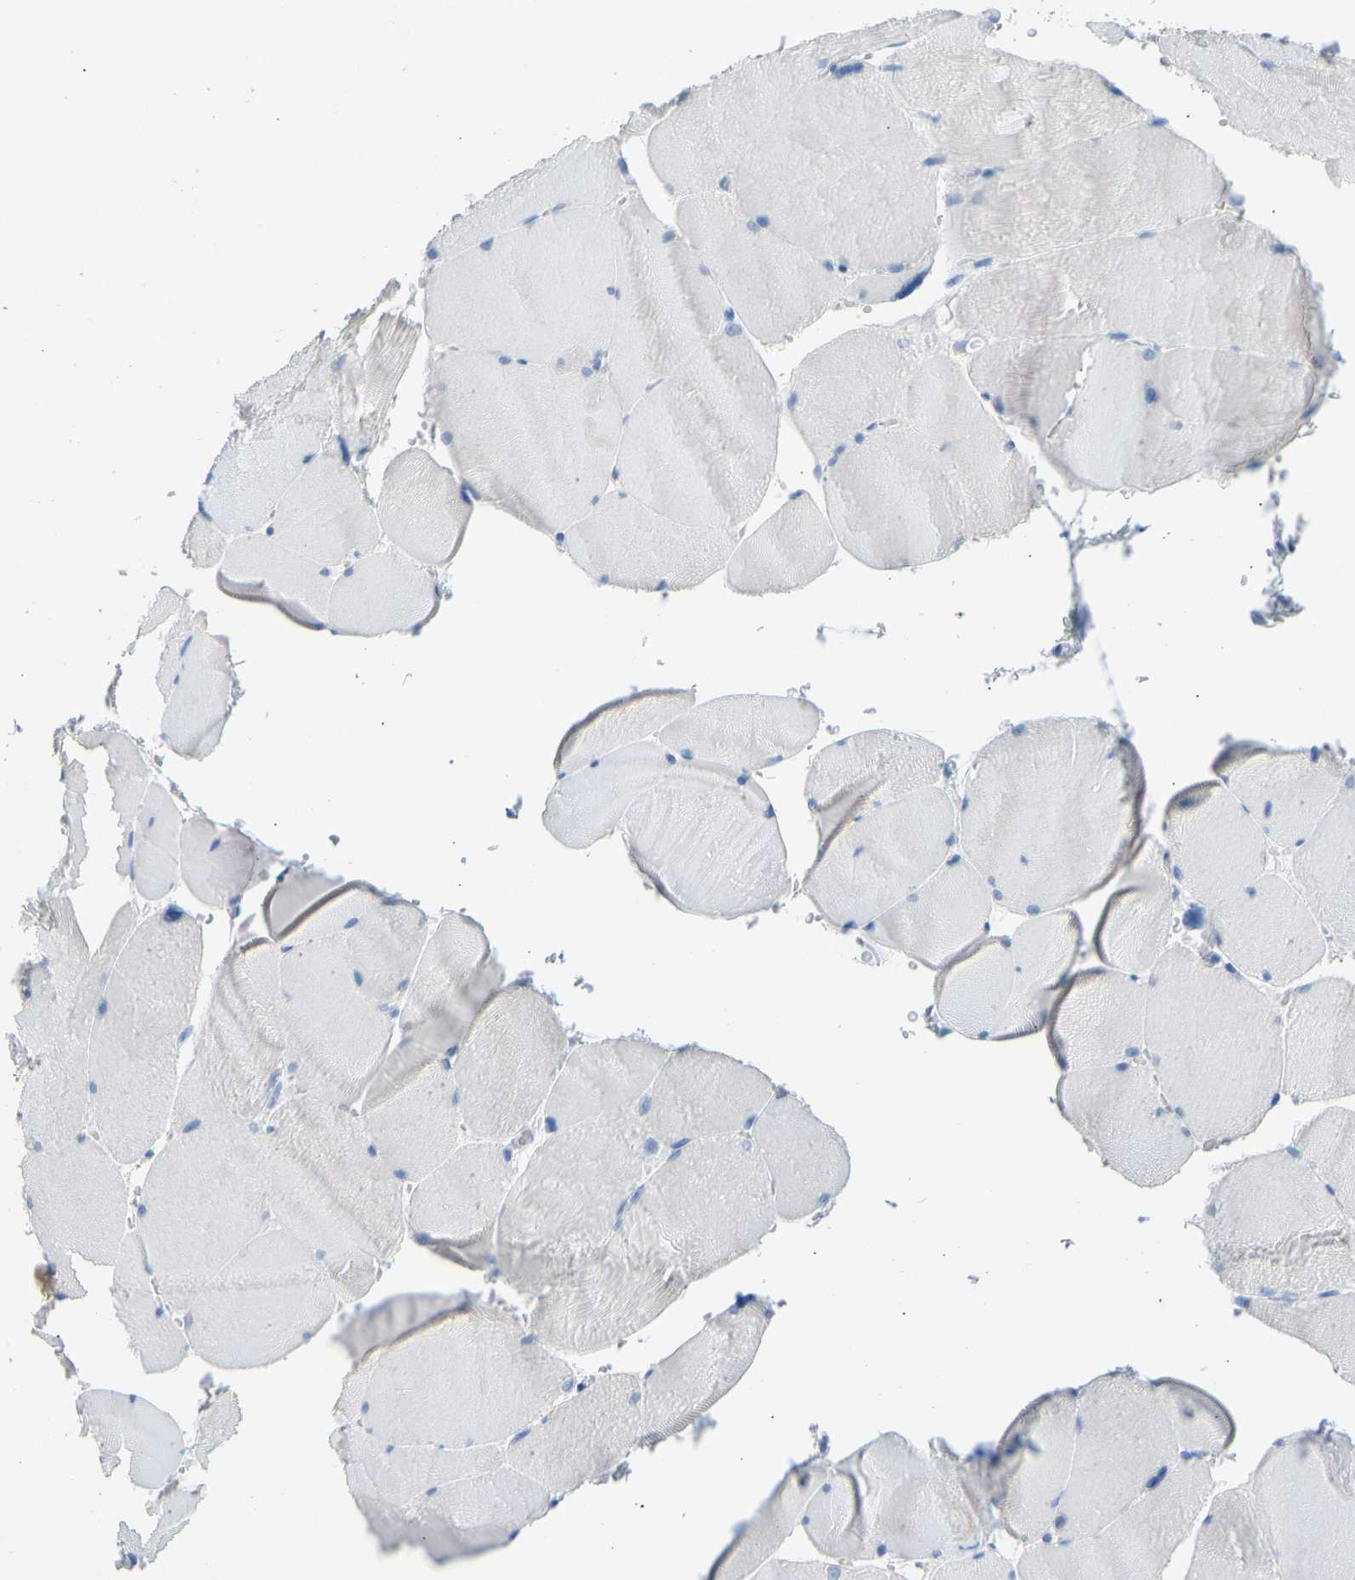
{"staining": {"intensity": "negative", "quantity": "none", "location": "none"}, "tissue": "skeletal muscle", "cell_type": "Myocytes", "image_type": "normal", "snomed": [{"axis": "morphology", "description": "Normal tissue, NOS"}, {"axis": "topography", "description": "Skin"}, {"axis": "topography", "description": "Skeletal muscle"}], "caption": "There is no significant positivity in myocytes of skeletal muscle. (Brightfield microscopy of DAB (3,3'-diaminobenzidine) IHC at high magnification).", "gene": "ATP1A1", "patient": {"sex": "male", "age": 83}}